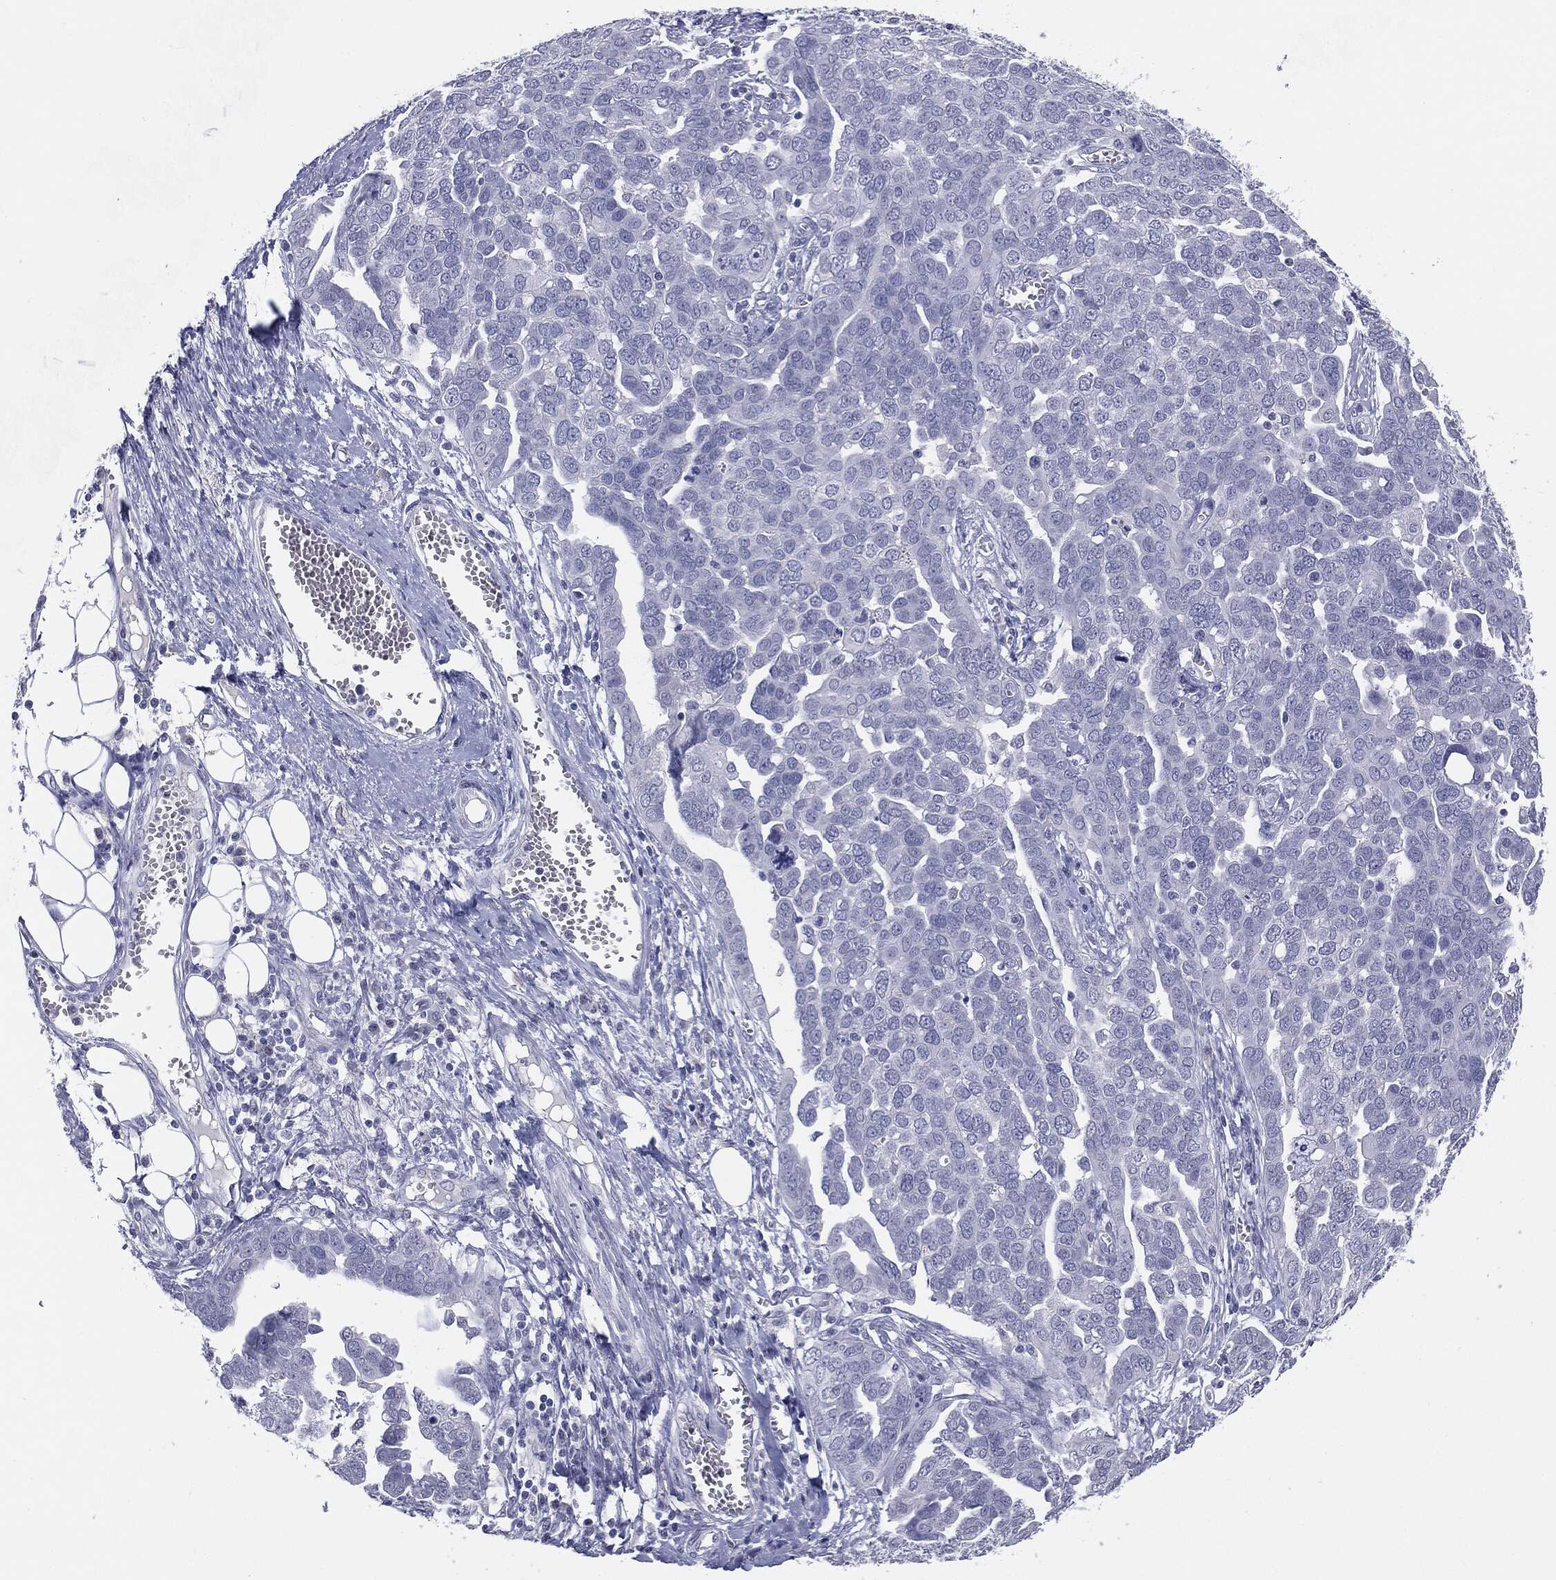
{"staining": {"intensity": "negative", "quantity": "none", "location": "none"}, "tissue": "ovarian cancer", "cell_type": "Tumor cells", "image_type": "cancer", "snomed": [{"axis": "morphology", "description": "Cystadenocarcinoma, serous, NOS"}, {"axis": "topography", "description": "Ovary"}], "caption": "A high-resolution micrograph shows IHC staining of ovarian cancer (serous cystadenocarcinoma), which reveals no significant staining in tumor cells.", "gene": "SERPINB4", "patient": {"sex": "female", "age": 59}}